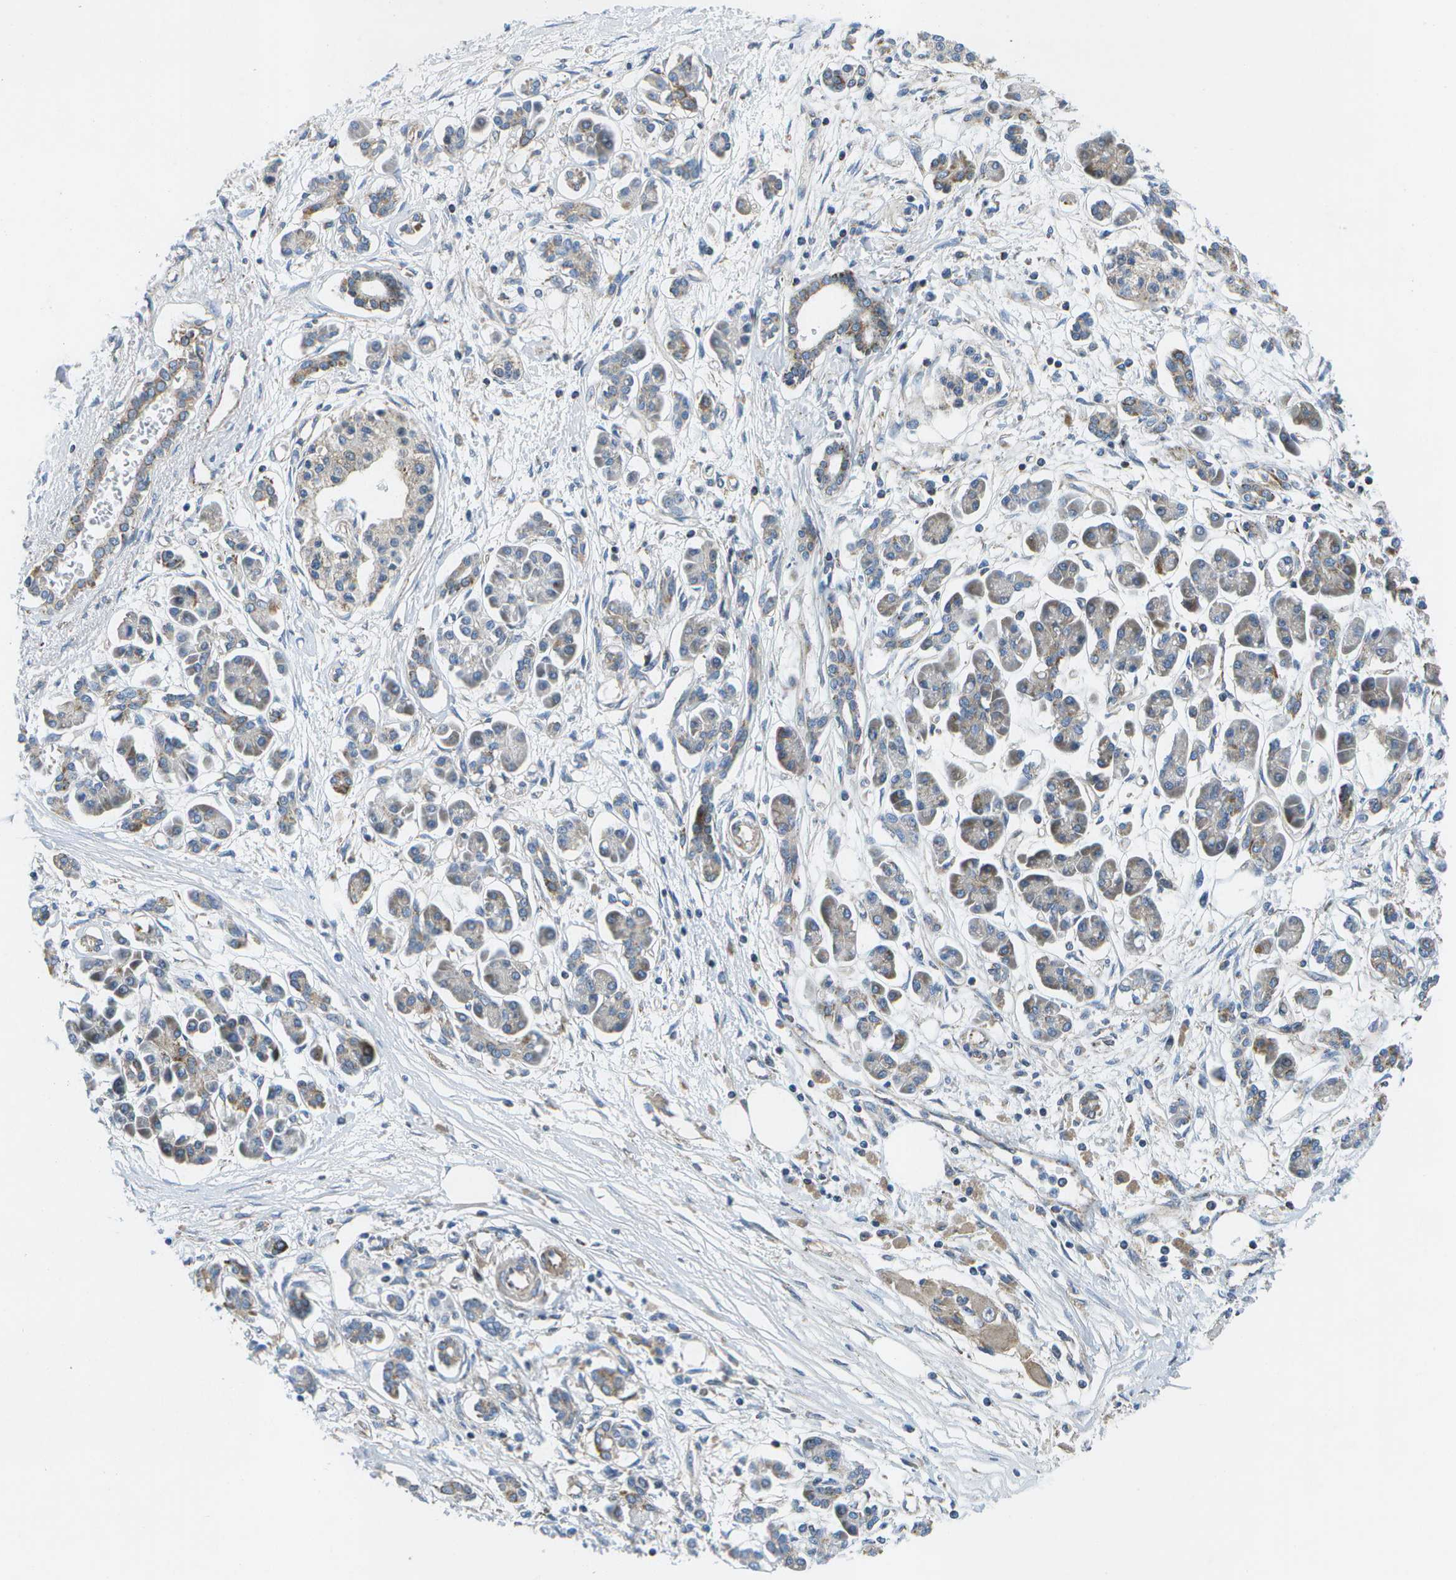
{"staining": {"intensity": "weak", "quantity": "25%-75%", "location": "cytoplasmic/membranous"}, "tissue": "pancreatic cancer", "cell_type": "Tumor cells", "image_type": "cancer", "snomed": [{"axis": "morphology", "description": "Adenocarcinoma, NOS"}, {"axis": "topography", "description": "Pancreas"}], "caption": "Immunohistochemical staining of pancreatic cancer (adenocarcinoma) reveals weak cytoplasmic/membranous protein positivity in about 25%-75% of tumor cells.", "gene": "MVK", "patient": {"sex": "female", "age": 77}}